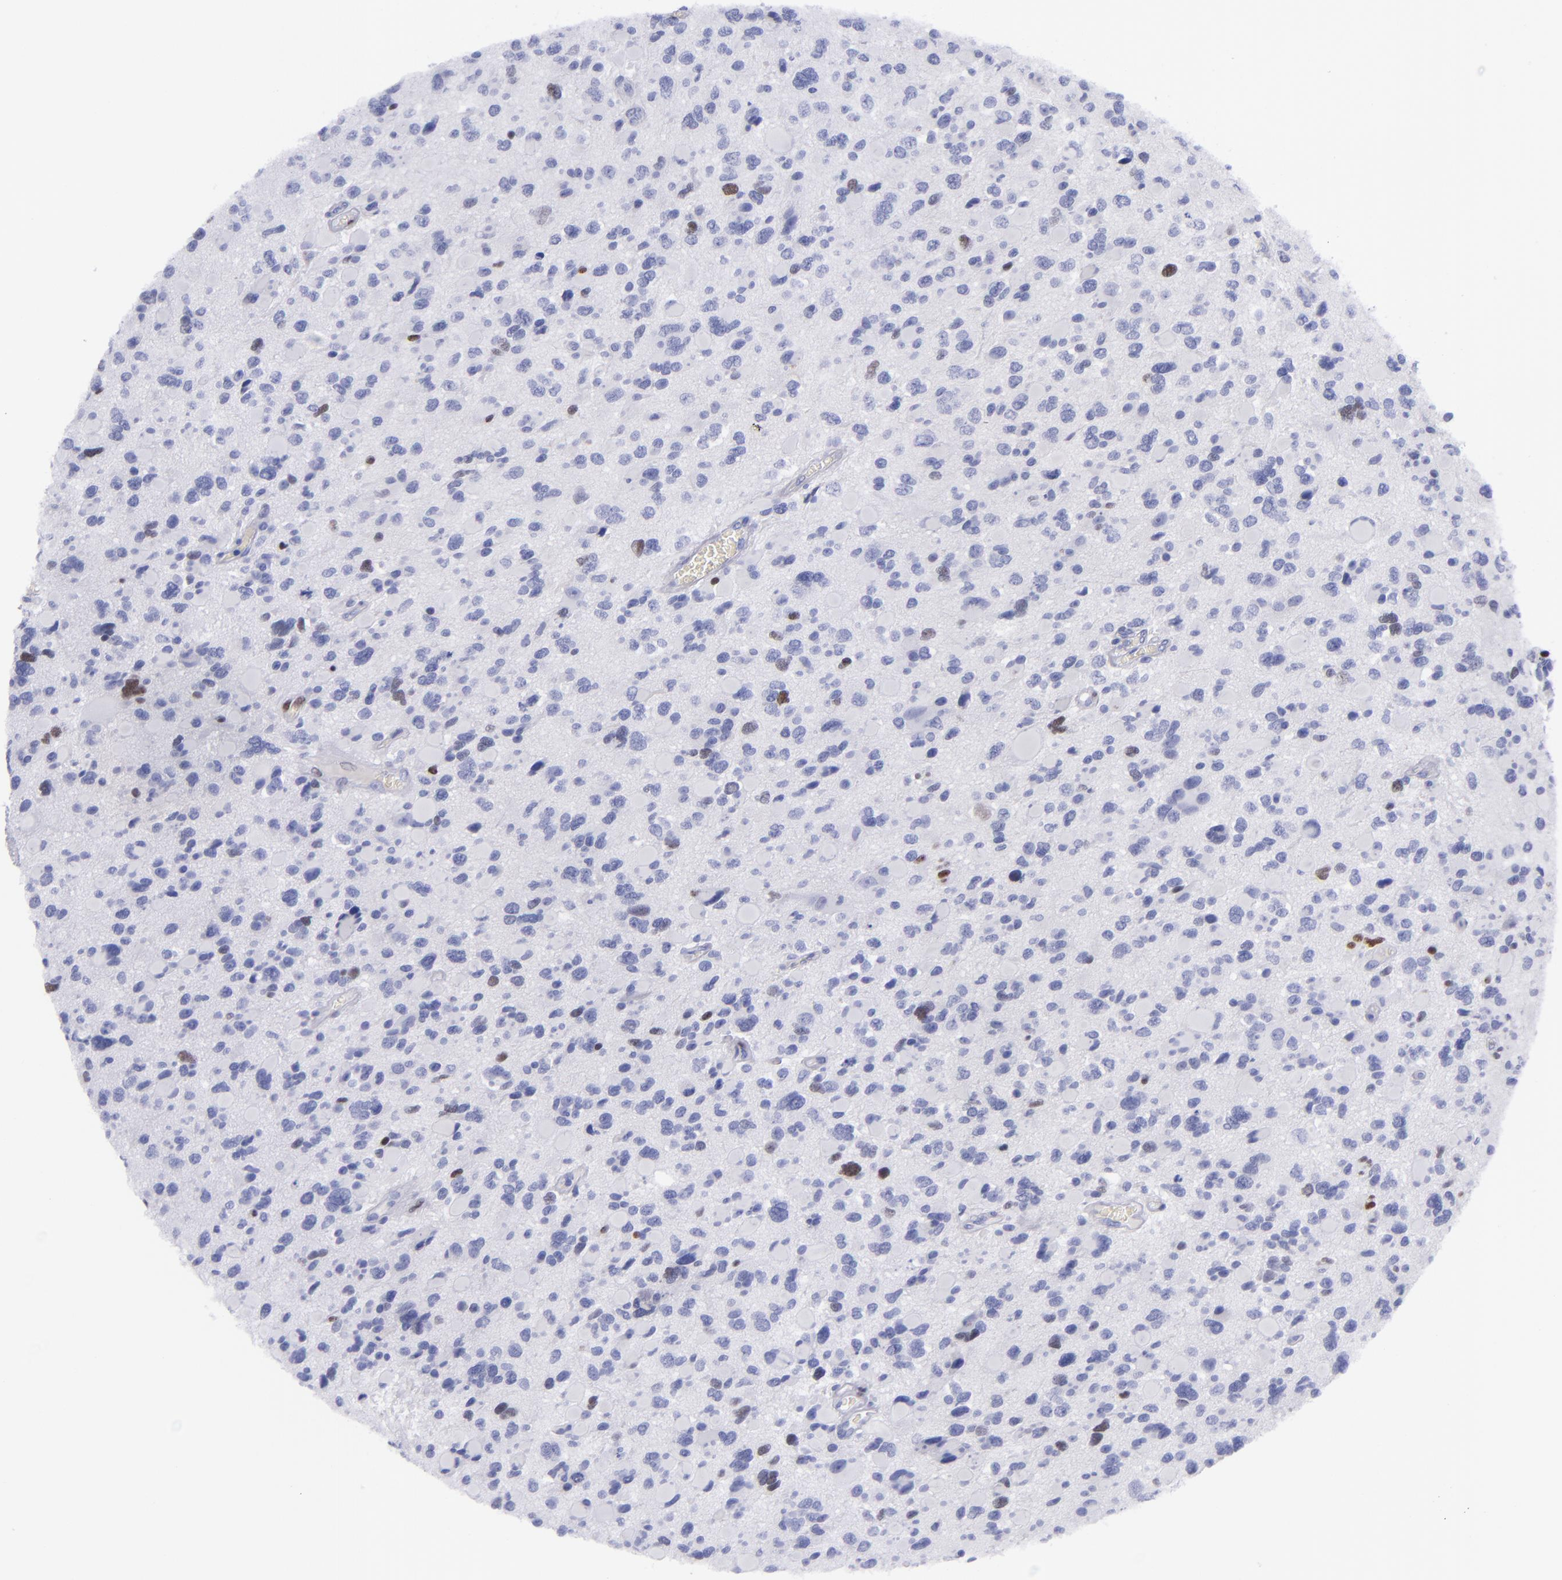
{"staining": {"intensity": "strong", "quantity": "<25%", "location": "nuclear"}, "tissue": "glioma", "cell_type": "Tumor cells", "image_type": "cancer", "snomed": [{"axis": "morphology", "description": "Glioma, malignant, High grade"}, {"axis": "topography", "description": "Brain"}], "caption": "Strong nuclear expression is seen in approximately <25% of tumor cells in glioma. (IHC, brightfield microscopy, high magnification).", "gene": "MCM7", "patient": {"sex": "female", "age": 37}}